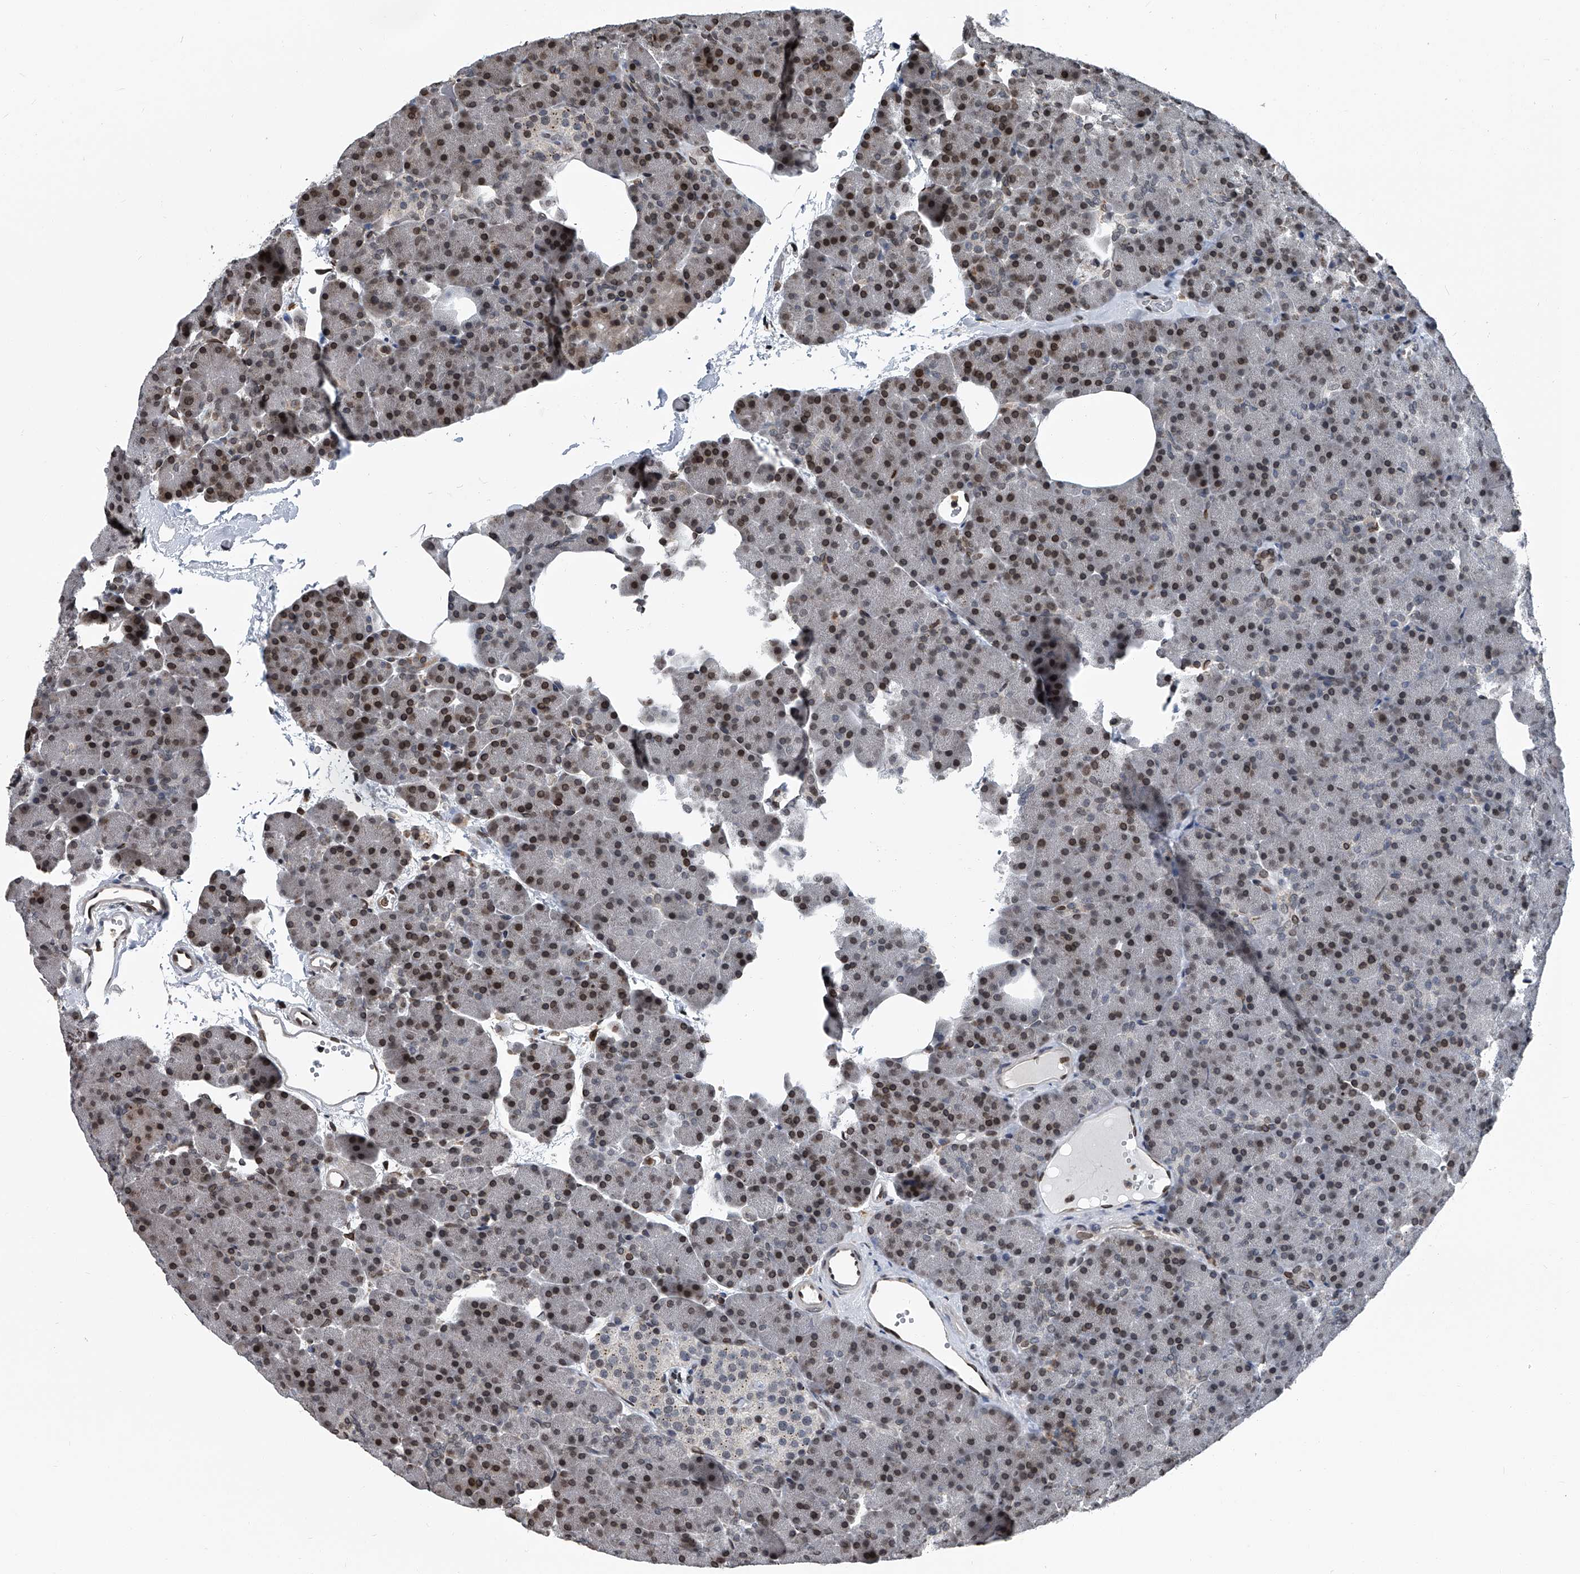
{"staining": {"intensity": "moderate", "quantity": ">75%", "location": "cytoplasmic/membranous,nuclear"}, "tissue": "pancreas", "cell_type": "Exocrine glandular cells", "image_type": "normal", "snomed": [{"axis": "morphology", "description": "Normal tissue, NOS"}, {"axis": "morphology", "description": "Carcinoid, malignant, NOS"}, {"axis": "topography", "description": "Pancreas"}], "caption": "Benign pancreas displays moderate cytoplasmic/membranous,nuclear expression in about >75% of exocrine glandular cells, visualized by immunohistochemistry. (Brightfield microscopy of DAB IHC at high magnification).", "gene": "PHF20", "patient": {"sex": "female", "age": 35}}